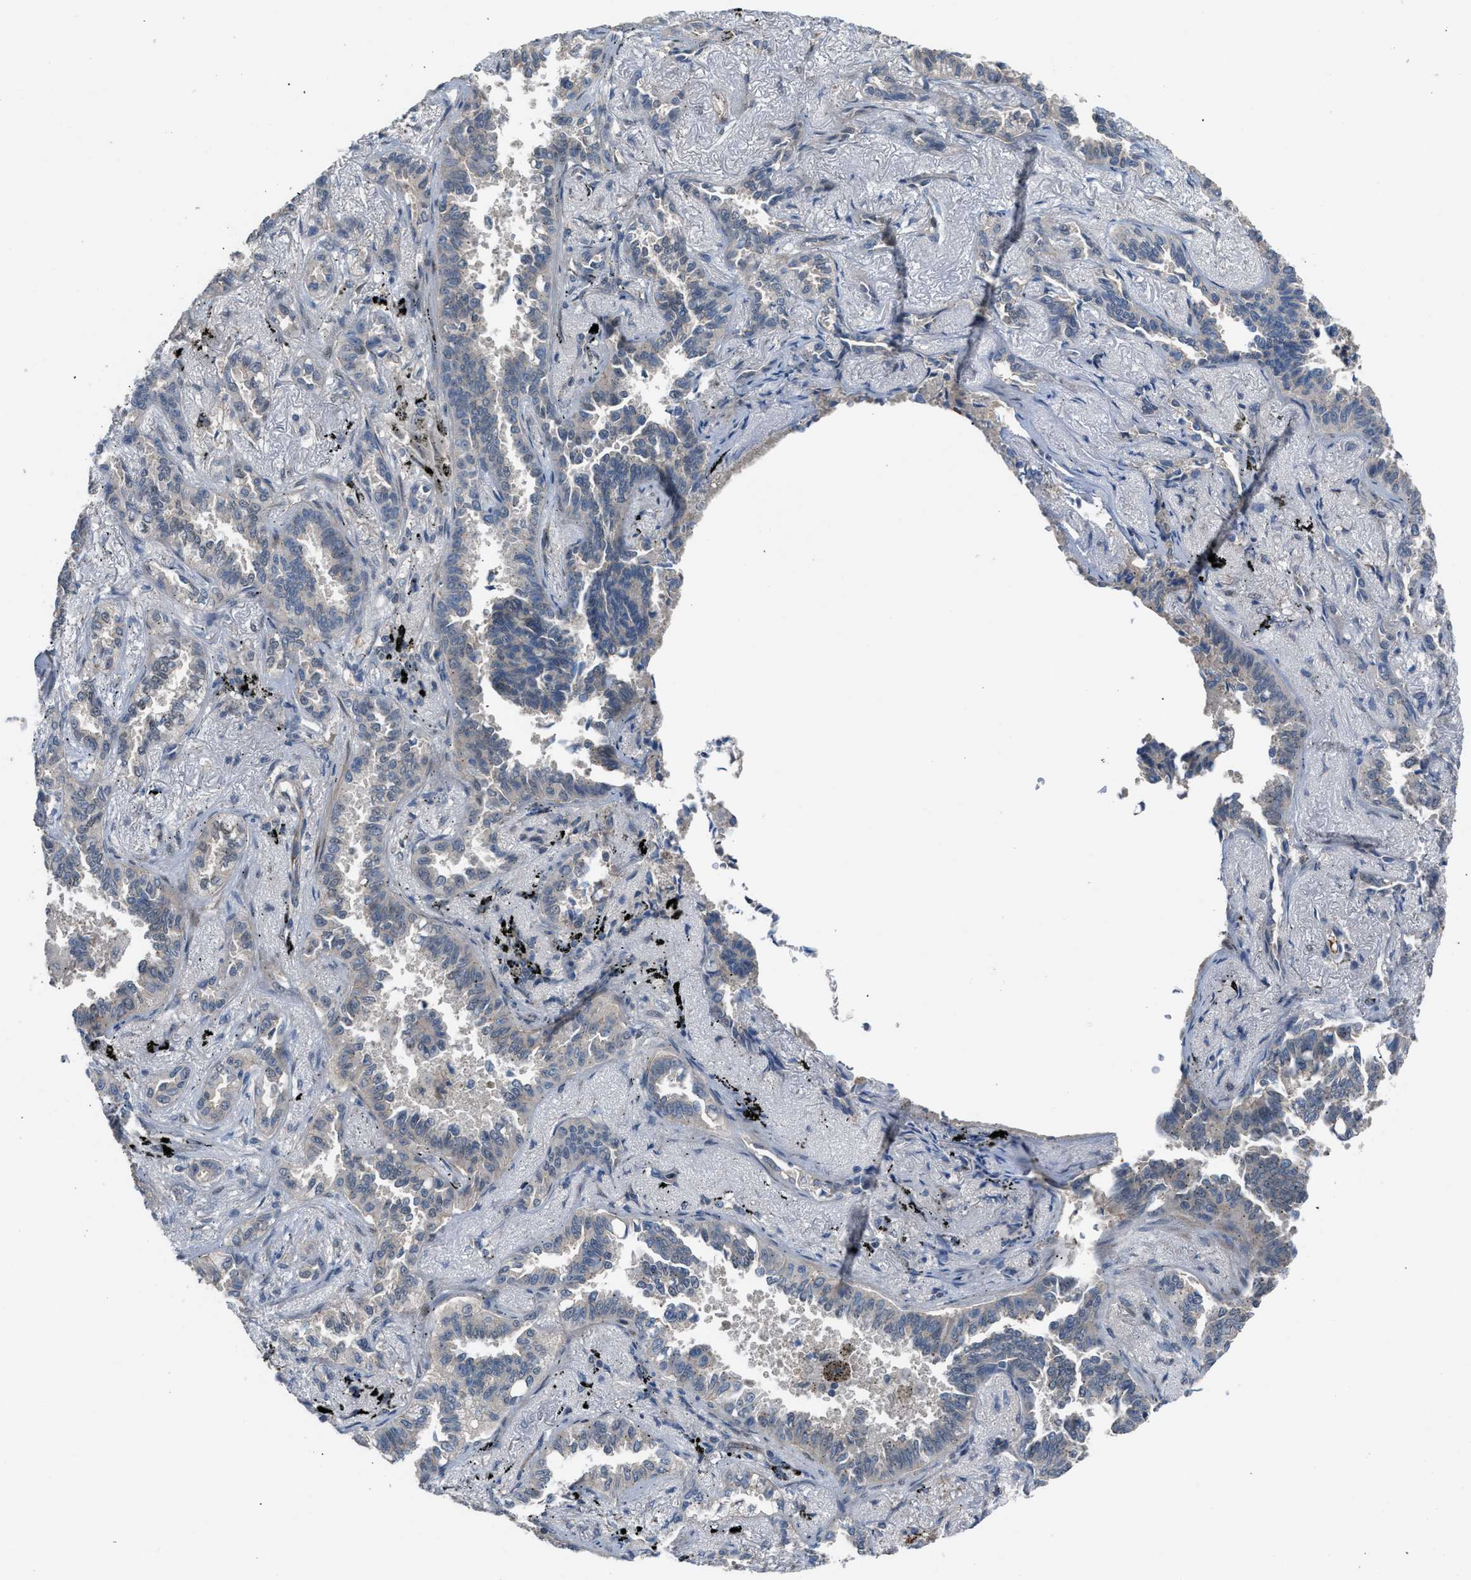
{"staining": {"intensity": "negative", "quantity": "none", "location": "none"}, "tissue": "lung cancer", "cell_type": "Tumor cells", "image_type": "cancer", "snomed": [{"axis": "morphology", "description": "Adenocarcinoma, NOS"}, {"axis": "topography", "description": "Lung"}], "caption": "High magnification brightfield microscopy of lung cancer stained with DAB (brown) and counterstained with hematoxylin (blue): tumor cells show no significant staining.", "gene": "CRTC1", "patient": {"sex": "male", "age": 59}}